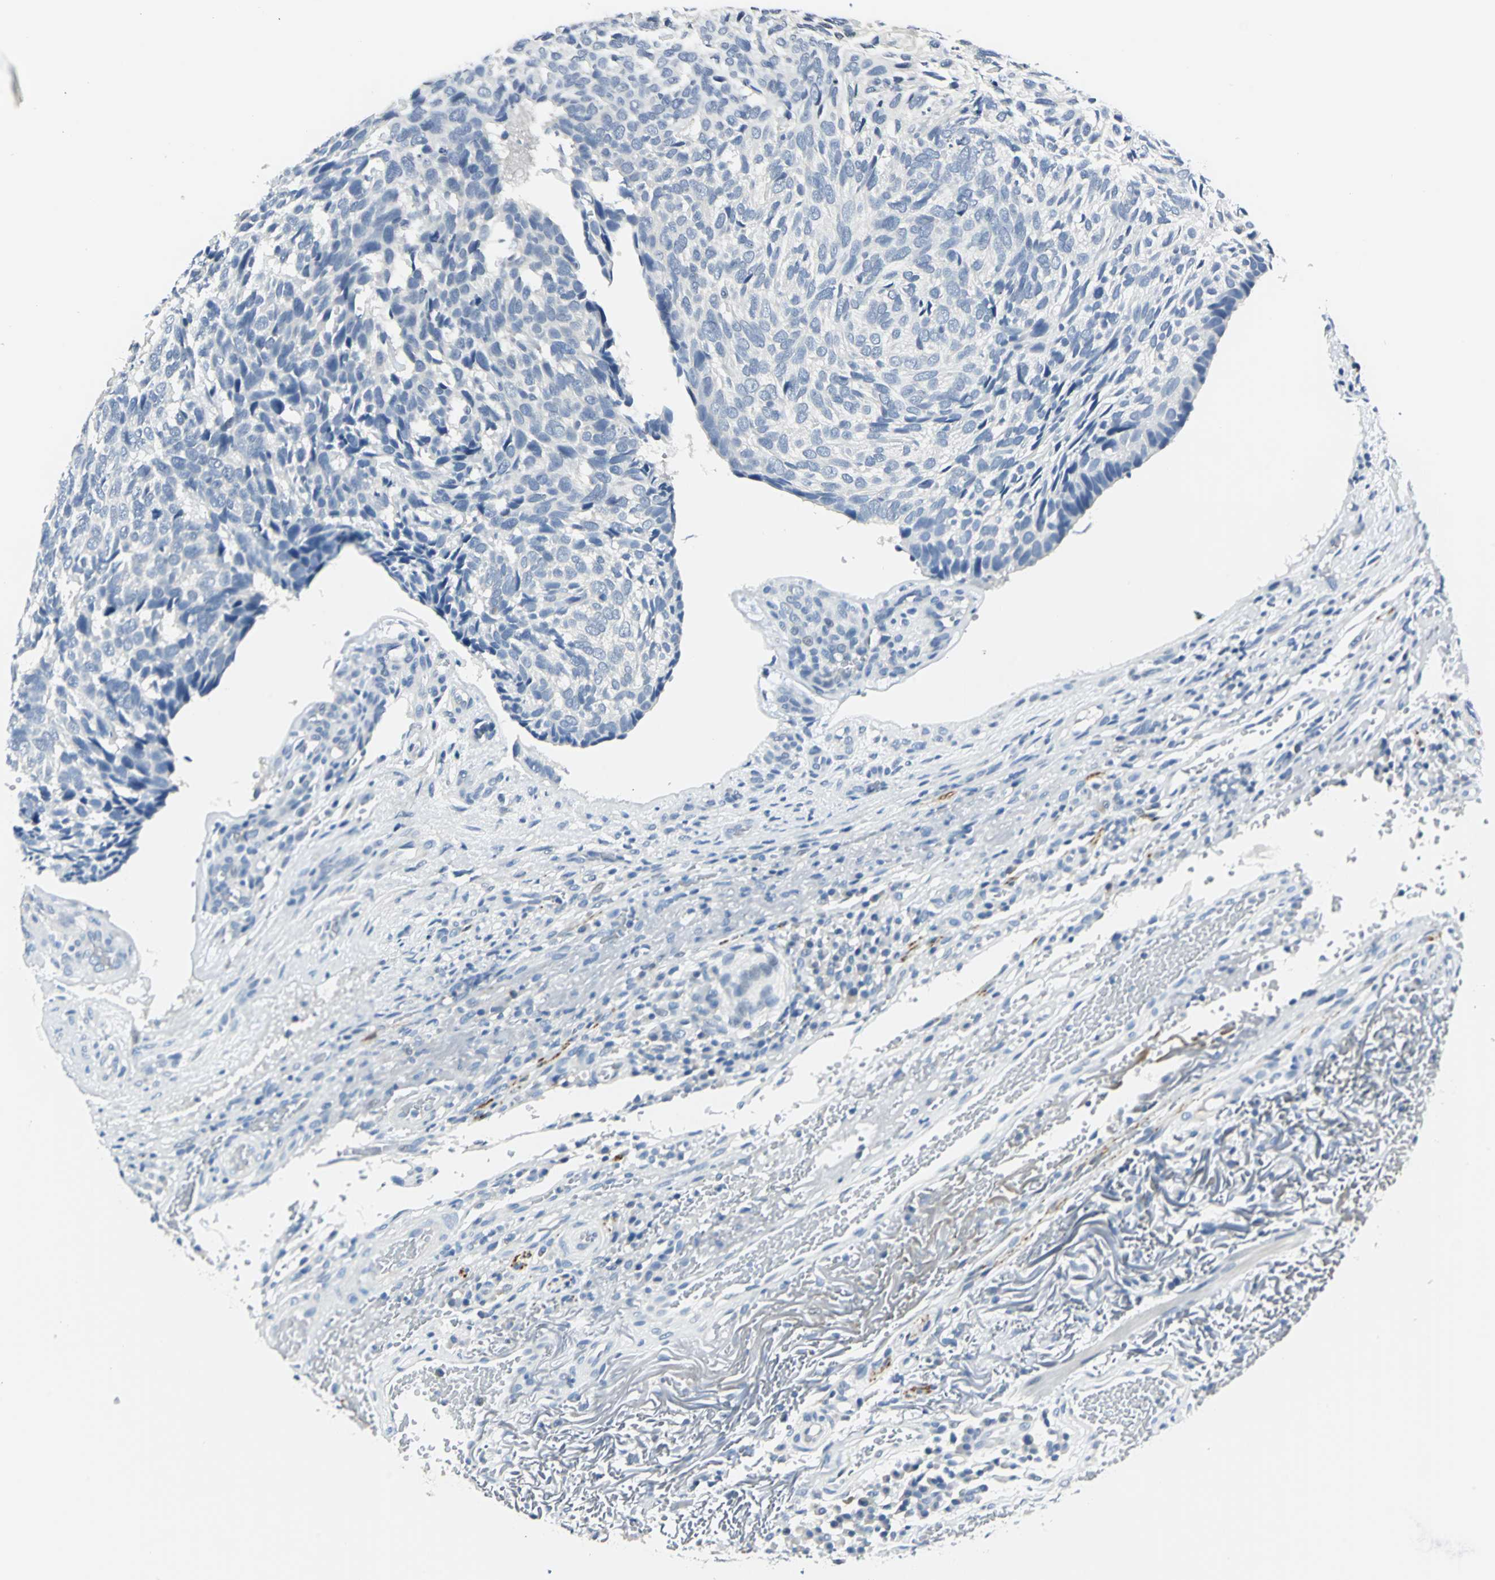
{"staining": {"intensity": "negative", "quantity": "none", "location": "none"}, "tissue": "skin cancer", "cell_type": "Tumor cells", "image_type": "cancer", "snomed": [{"axis": "morphology", "description": "Basal cell carcinoma"}, {"axis": "topography", "description": "Skin"}], "caption": "The image displays no significant expression in tumor cells of basal cell carcinoma (skin).", "gene": "UCHL1", "patient": {"sex": "male", "age": 72}}